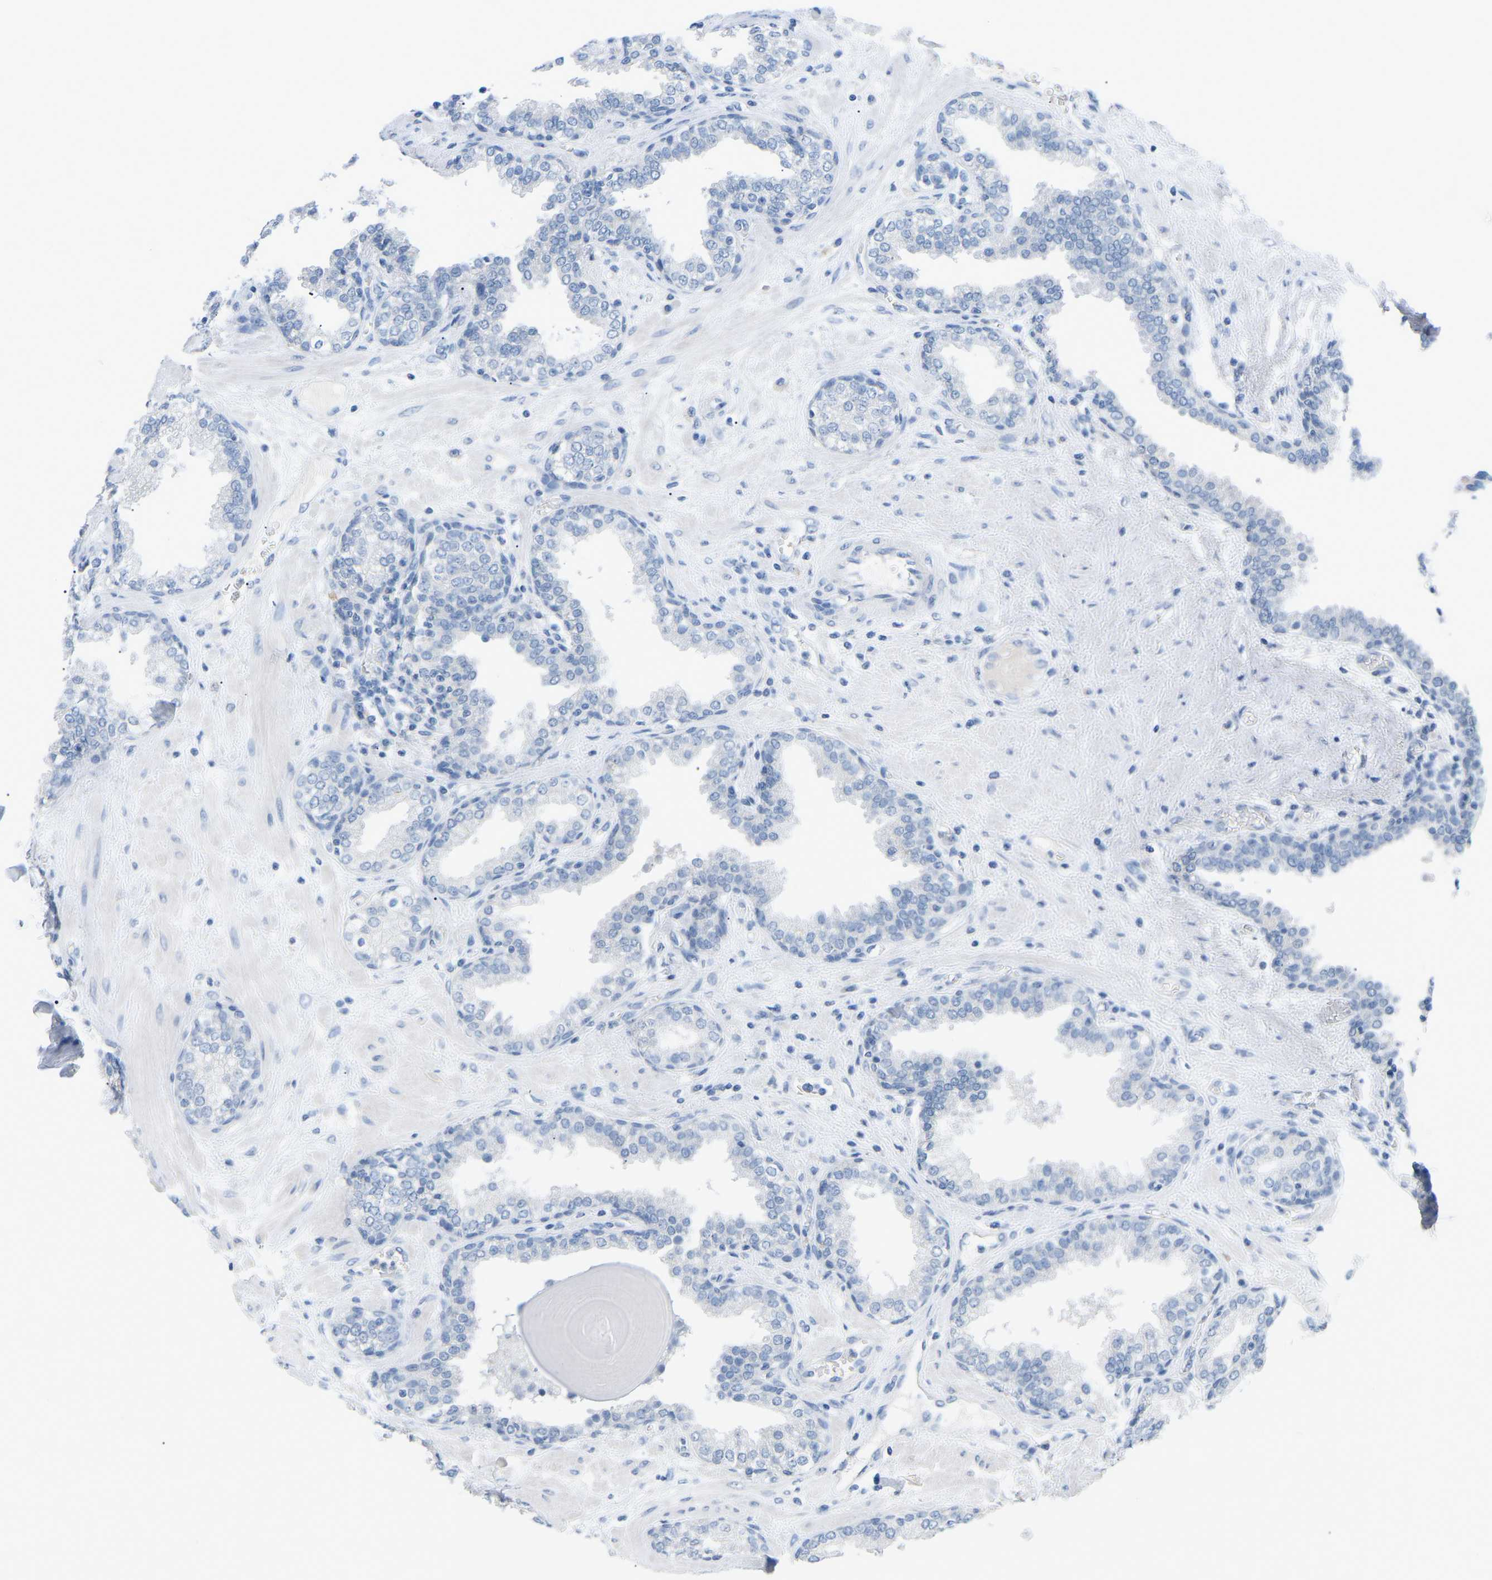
{"staining": {"intensity": "negative", "quantity": "none", "location": "none"}, "tissue": "prostate", "cell_type": "Glandular cells", "image_type": "normal", "snomed": [{"axis": "morphology", "description": "Normal tissue, NOS"}, {"axis": "topography", "description": "Prostate"}], "caption": "This is a histopathology image of immunohistochemistry (IHC) staining of benign prostate, which shows no expression in glandular cells.", "gene": "HBG2", "patient": {"sex": "male", "age": 51}}